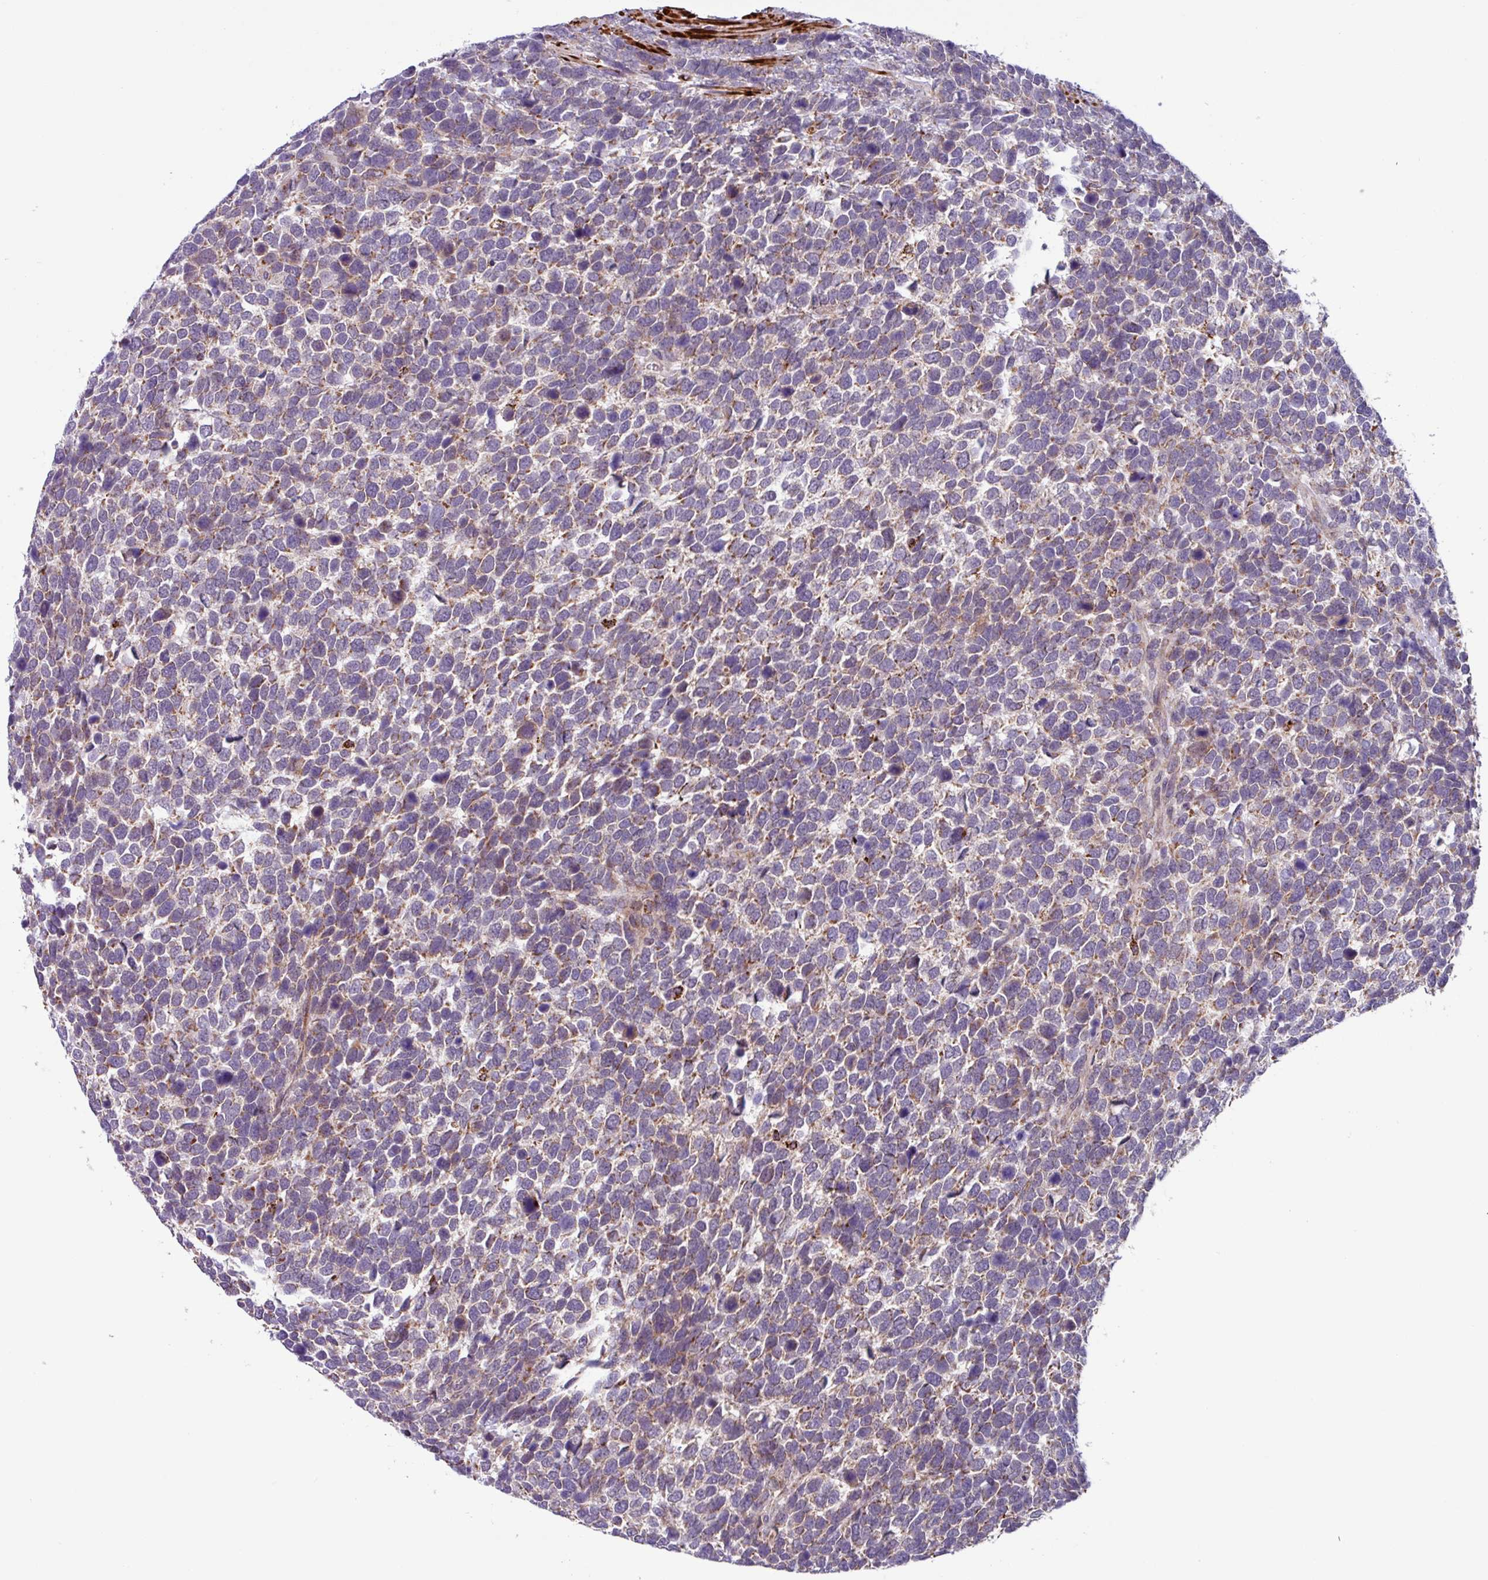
{"staining": {"intensity": "weak", "quantity": "25%-75%", "location": "cytoplasmic/membranous"}, "tissue": "urothelial cancer", "cell_type": "Tumor cells", "image_type": "cancer", "snomed": [{"axis": "morphology", "description": "Urothelial carcinoma, High grade"}, {"axis": "topography", "description": "Urinary bladder"}], "caption": "The immunohistochemical stain shows weak cytoplasmic/membranous positivity in tumor cells of urothelial cancer tissue. The staining is performed using DAB brown chromogen to label protein expression. The nuclei are counter-stained blue using hematoxylin.", "gene": "AKIRIN1", "patient": {"sex": "female", "age": 82}}